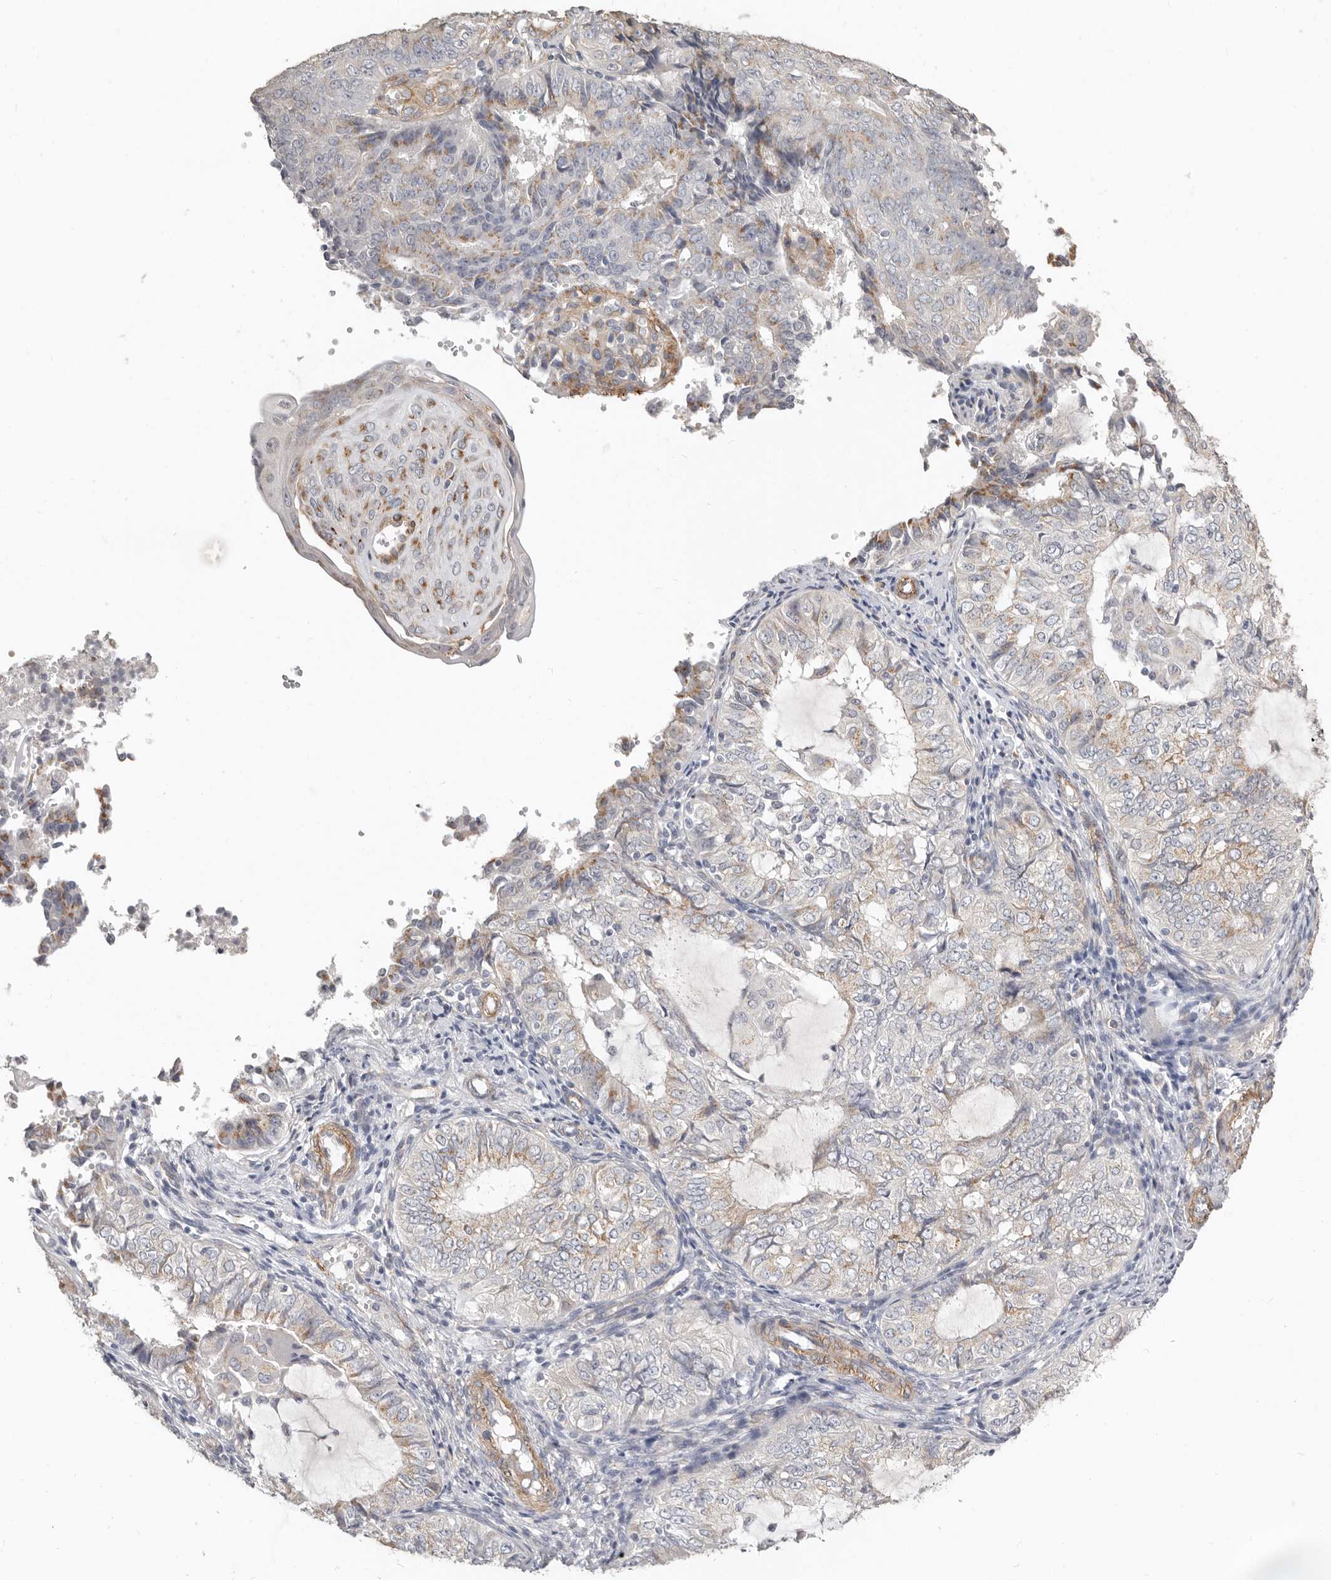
{"staining": {"intensity": "weak", "quantity": "25%-75%", "location": "cytoplasmic/membranous"}, "tissue": "endometrial cancer", "cell_type": "Tumor cells", "image_type": "cancer", "snomed": [{"axis": "morphology", "description": "Adenocarcinoma, NOS"}, {"axis": "topography", "description": "Endometrium"}], "caption": "A photomicrograph showing weak cytoplasmic/membranous expression in about 25%-75% of tumor cells in adenocarcinoma (endometrial), as visualized by brown immunohistochemical staining.", "gene": "RABAC1", "patient": {"sex": "female", "age": 32}}